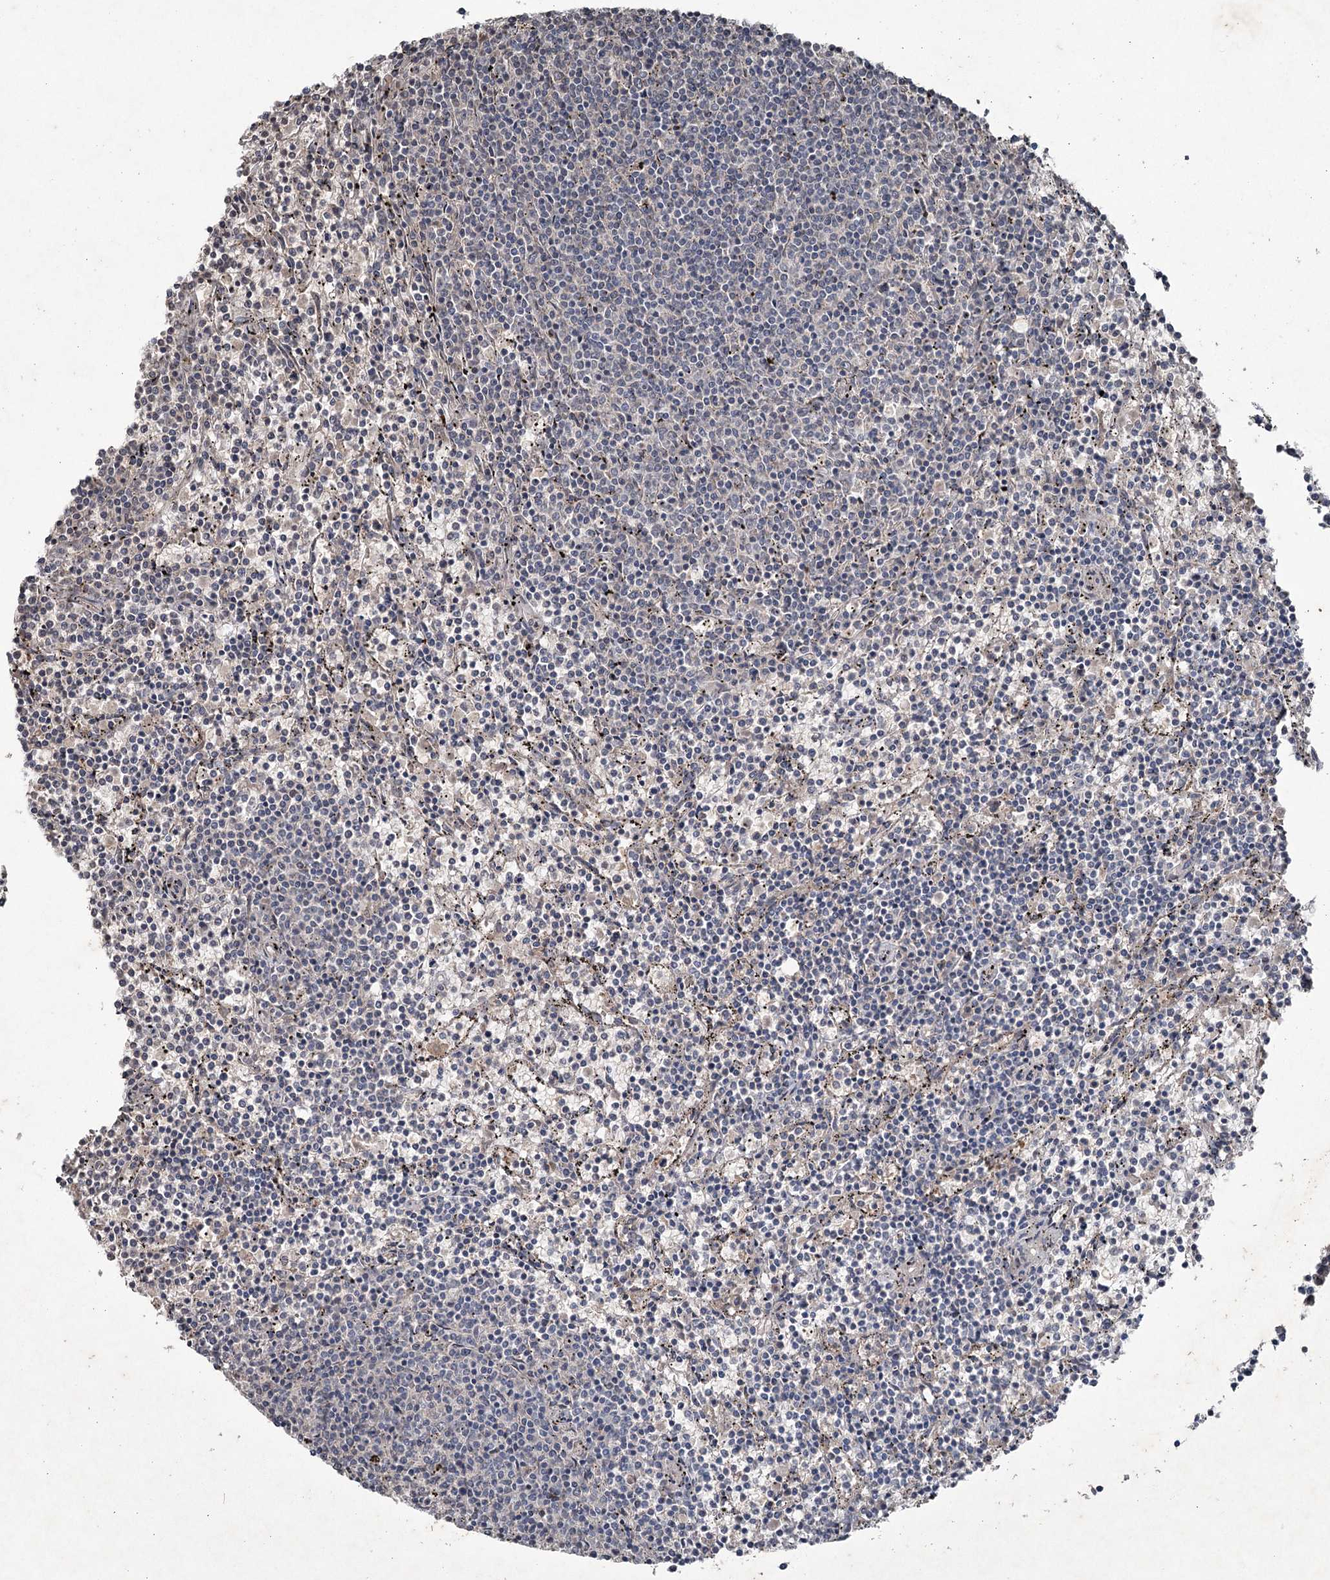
{"staining": {"intensity": "negative", "quantity": "none", "location": "none"}, "tissue": "lymphoma", "cell_type": "Tumor cells", "image_type": "cancer", "snomed": [{"axis": "morphology", "description": "Malignant lymphoma, non-Hodgkin's type, Low grade"}, {"axis": "topography", "description": "Spleen"}], "caption": "IHC photomicrograph of neoplastic tissue: human lymphoma stained with DAB (3,3'-diaminobenzidine) reveals no significant protein expression in tumor cells.", "gene": "PGLYRP2", "patient": {"sex": "female", "age": 50}}